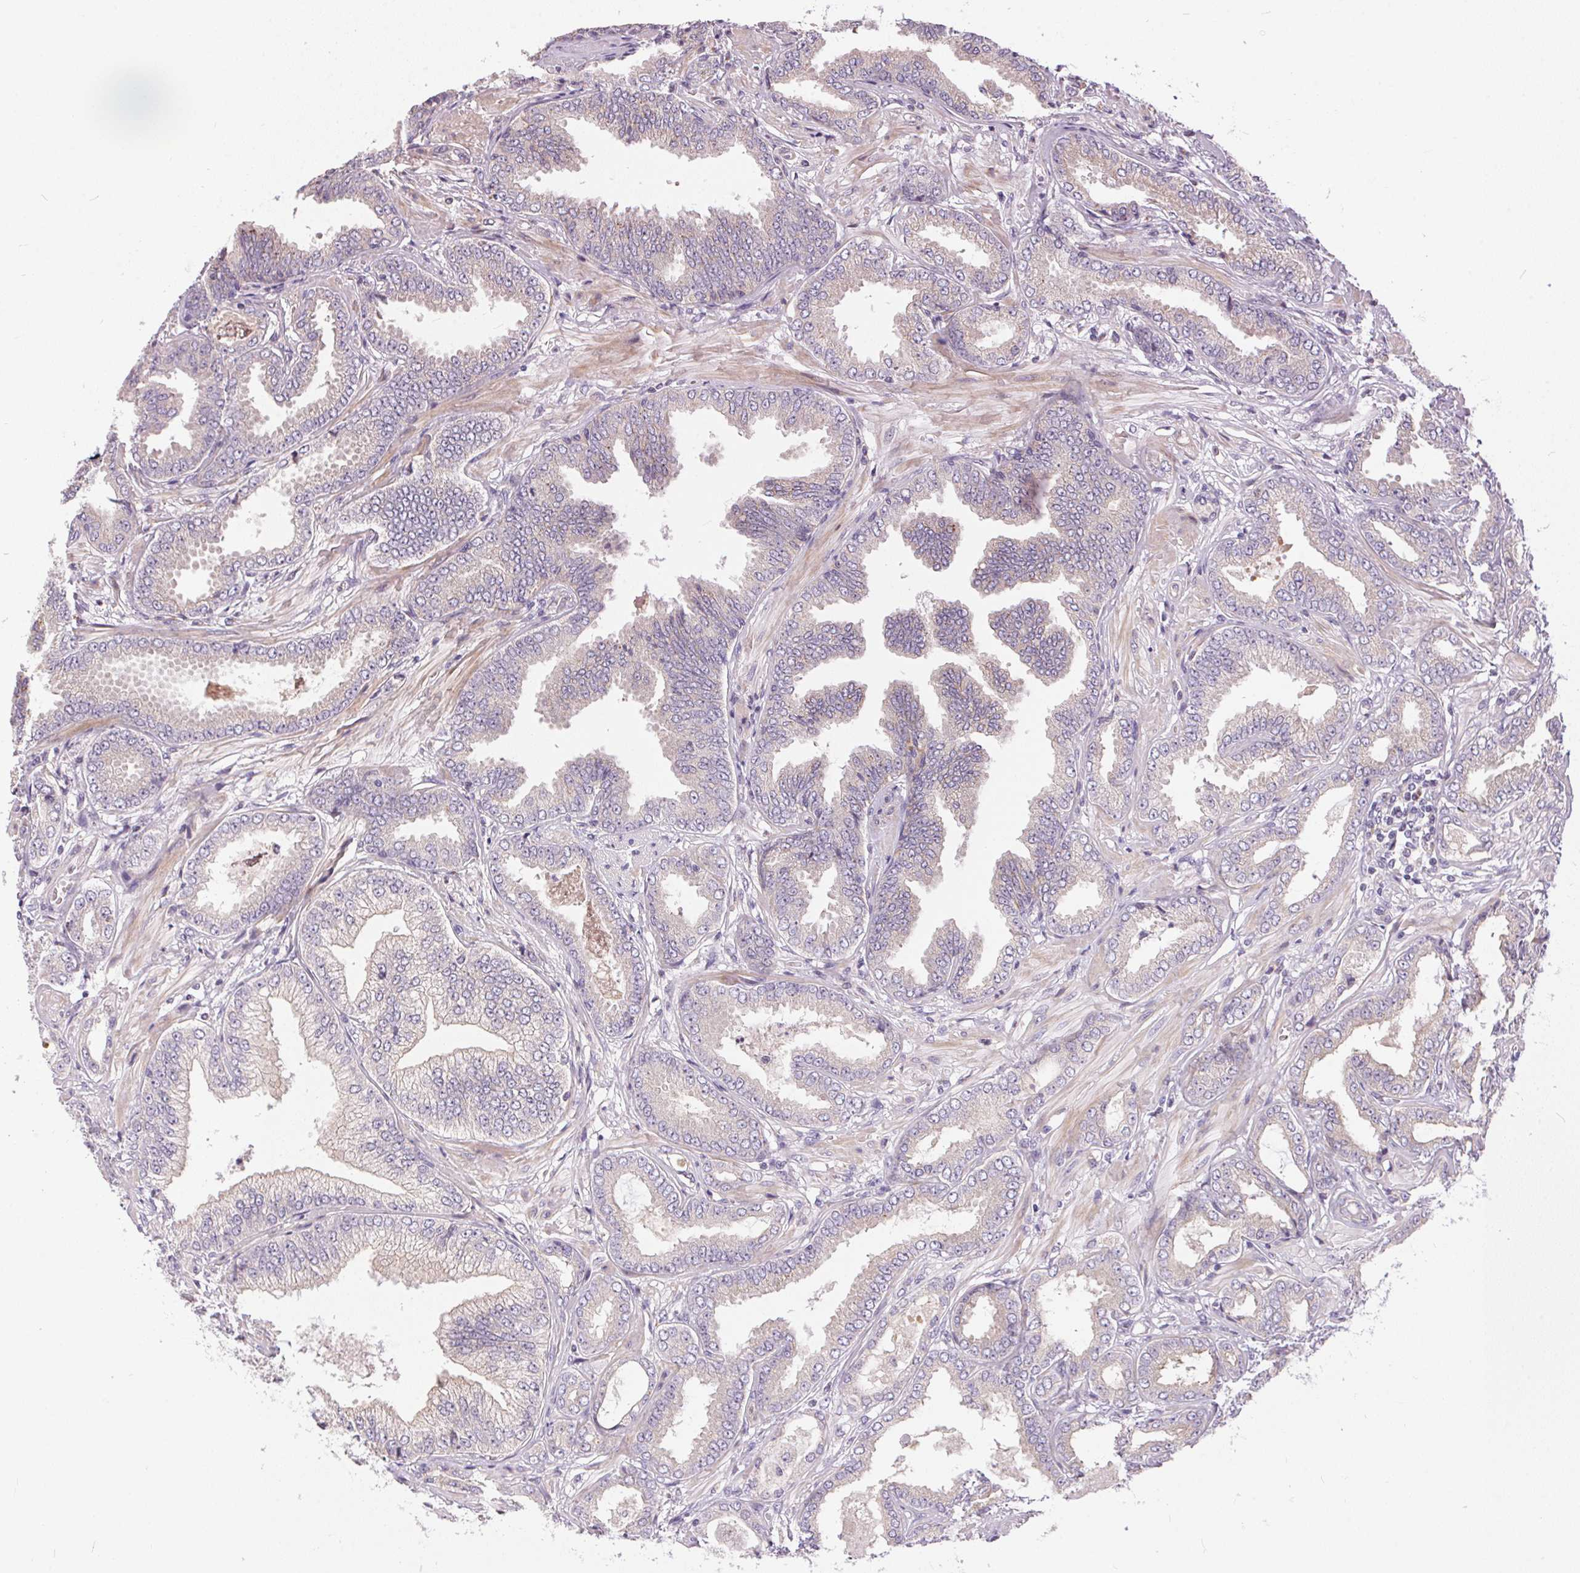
{"staining": {"intensity": "negative", "quantity": "none", "location": "none"}, "tissue": "prostate cancer", "cell_type": "Tumor cells", "image_type": "cancer", "snomed": [{"axis": "morphology", "description": "Adenocarcinoma, Low grade"}, {"axis": "topography", "description": "Prostate"}], "caption": "Tumor cells are negative for protein expression in human adenocarcinoma (low-grade) (prostate). (Brightfield microscopy of DAB (3,3'-diaminobenzidine) IHC at high magnification).", "gene": "UNC13B", "patient": {"sex": "male", "age": 55}}